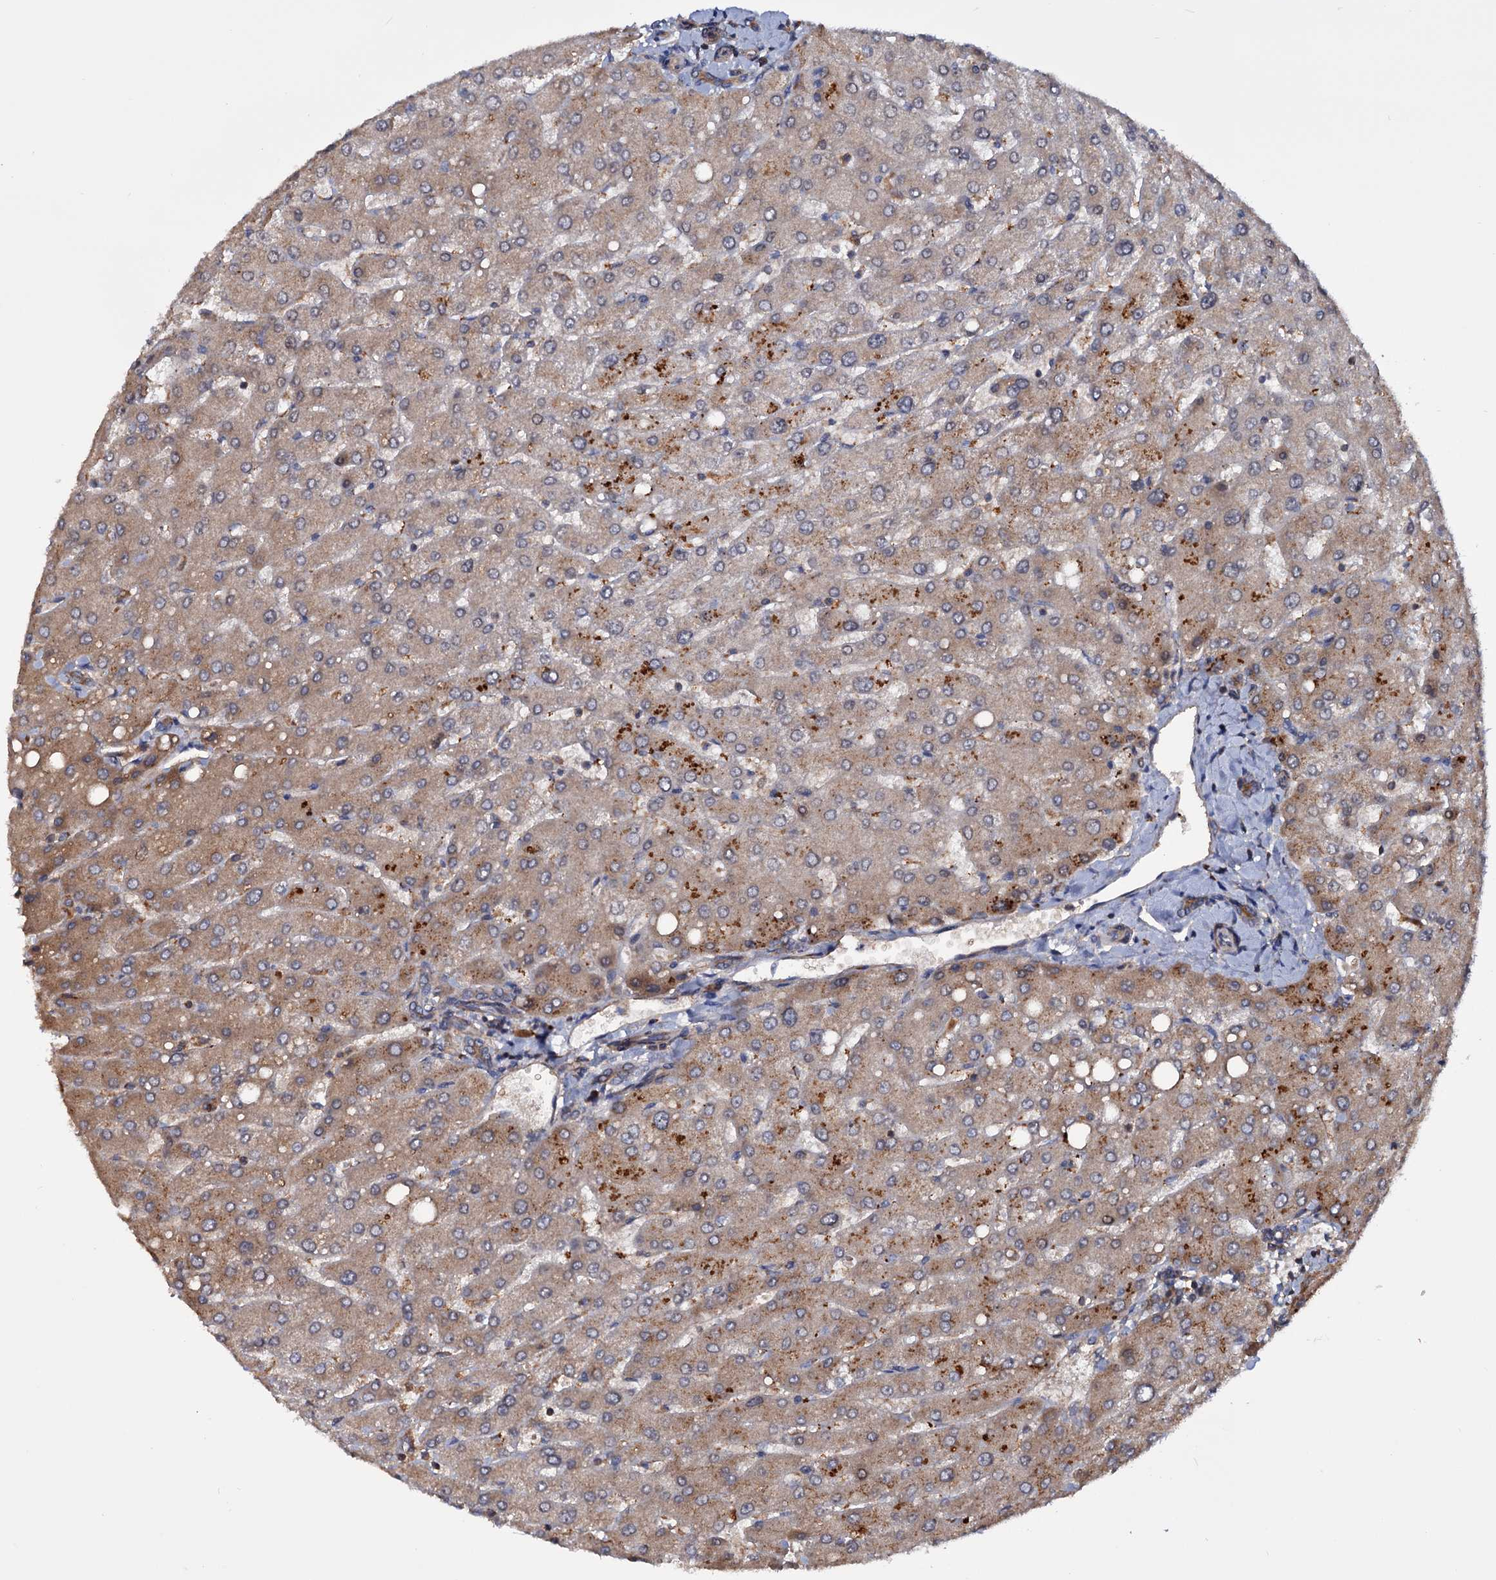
{"staining": {"intensity": "moderate", "quantity": ">75%", "location": "cytoplasmic/membranous"}, "tissue": "liver", "cell_type": "Cholangiocytes", "image_type": "normal", "snomed": [{"axis": "morphology", "description": "Normal tissue, NOS"}, {"axis": "topography", "description": "Liver"}], "caption": "Immunohistochemical staining of unremarkable human liver displays moderate cytoplasmic/membranous protein positivity in approximately >75% of cholangiocytes.", "gene": "MRPL42", "patient": {"sex": "male", "age": 55}}